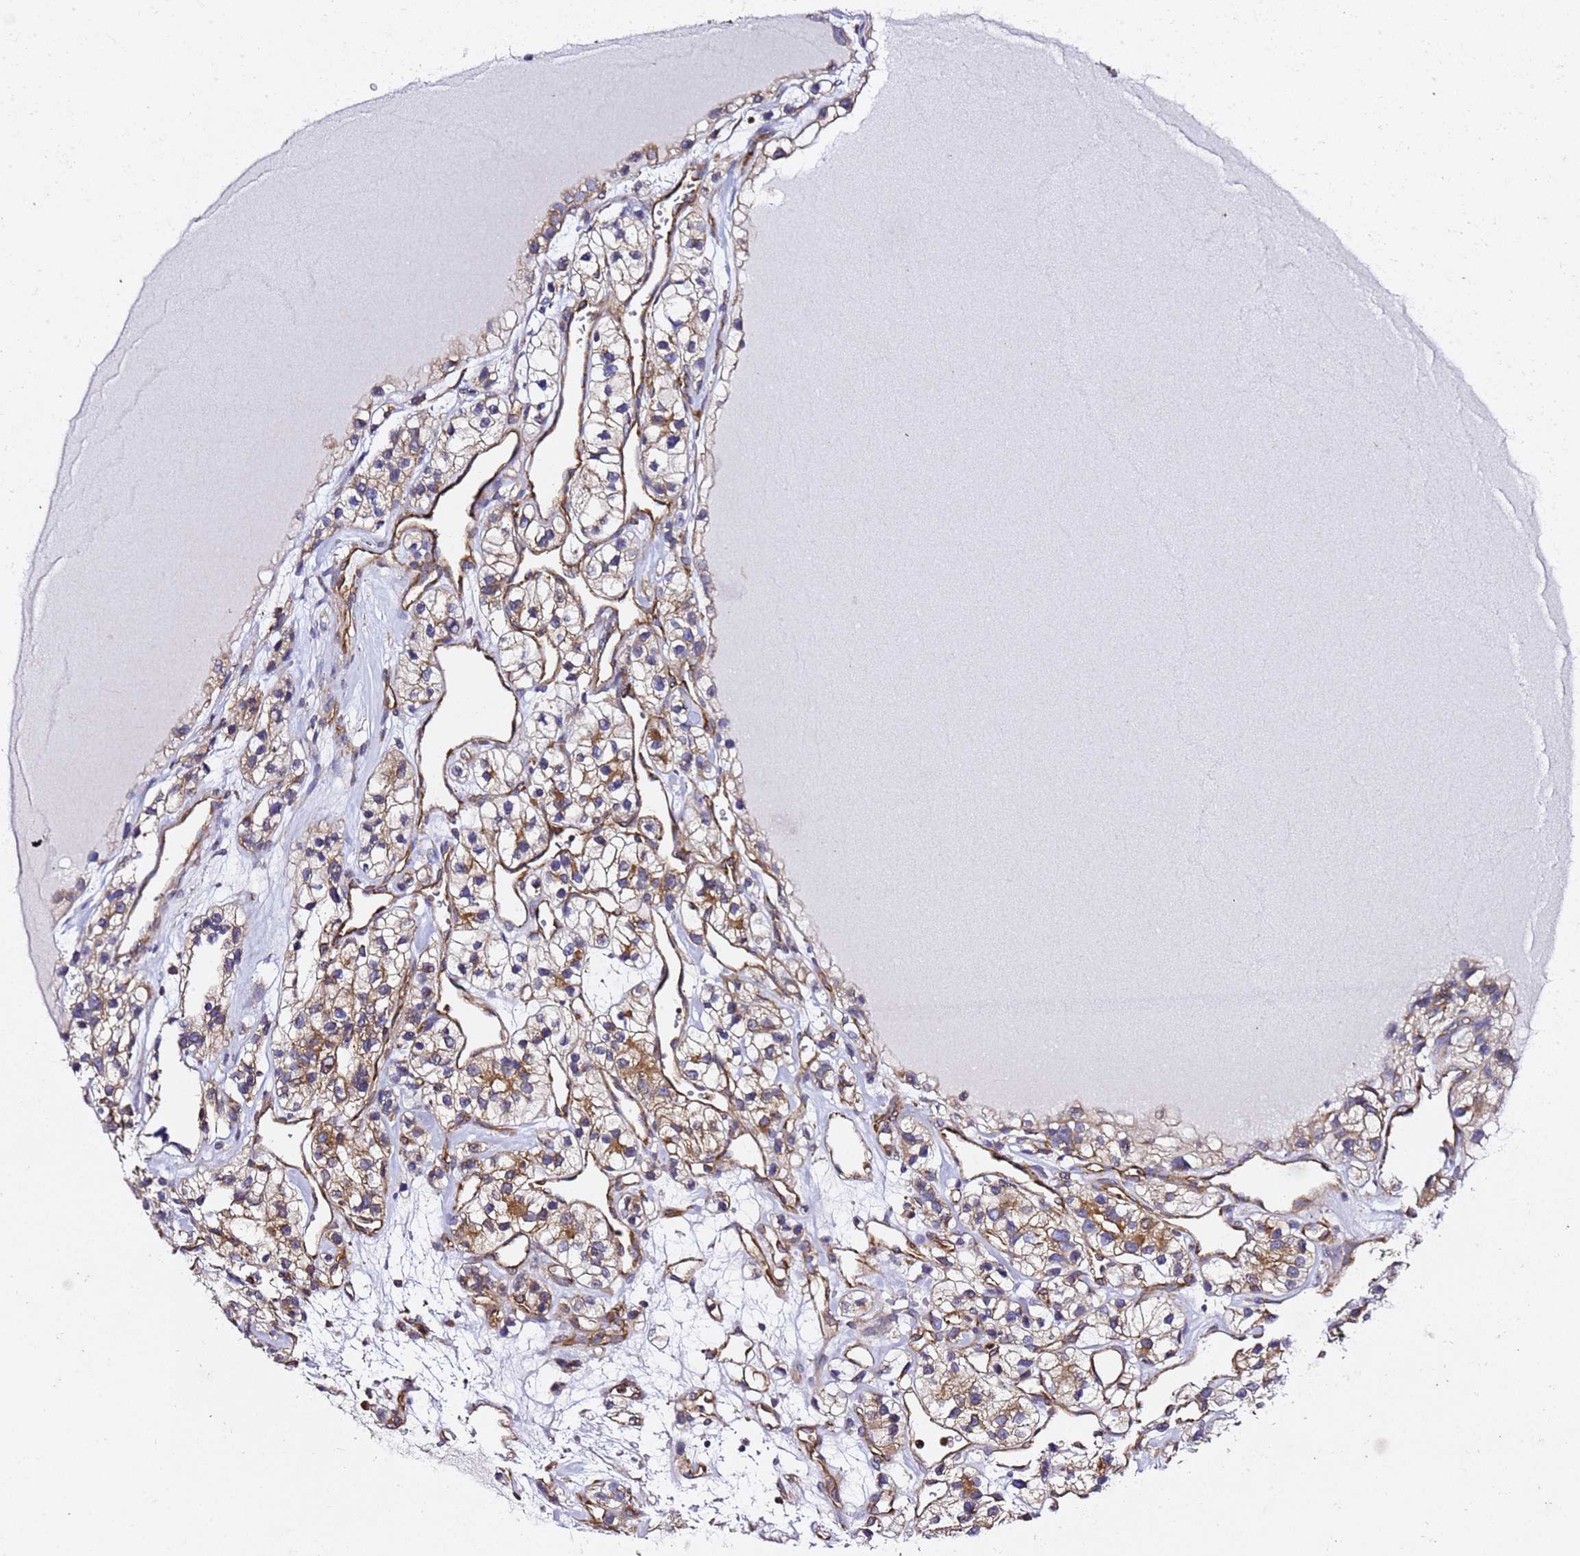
{"staining": {"intensity": "moderate", "quantity": "25%-75%", "location": "cytoplasmic/membranous"}, "tissue": "renal cancer", "cell_type": "Tumor cells", "image_type": "cancer", "snomed": [{"axis": "morphology", "description": "Adenocarcinoma, NOS"}, {"axis": "topography", "description": "Kidney"}], "caption": "This photomicrograph shows renal adenocarcinoma stained with immunohistochemistry to label a protein in brown. The cytoplasmic/membranous of tumor cells show moderate positivity for the protein. Nuclei are counter-stained blue.", "gene": "TPST1", "patient": {"sex": "female", "age": 57}}